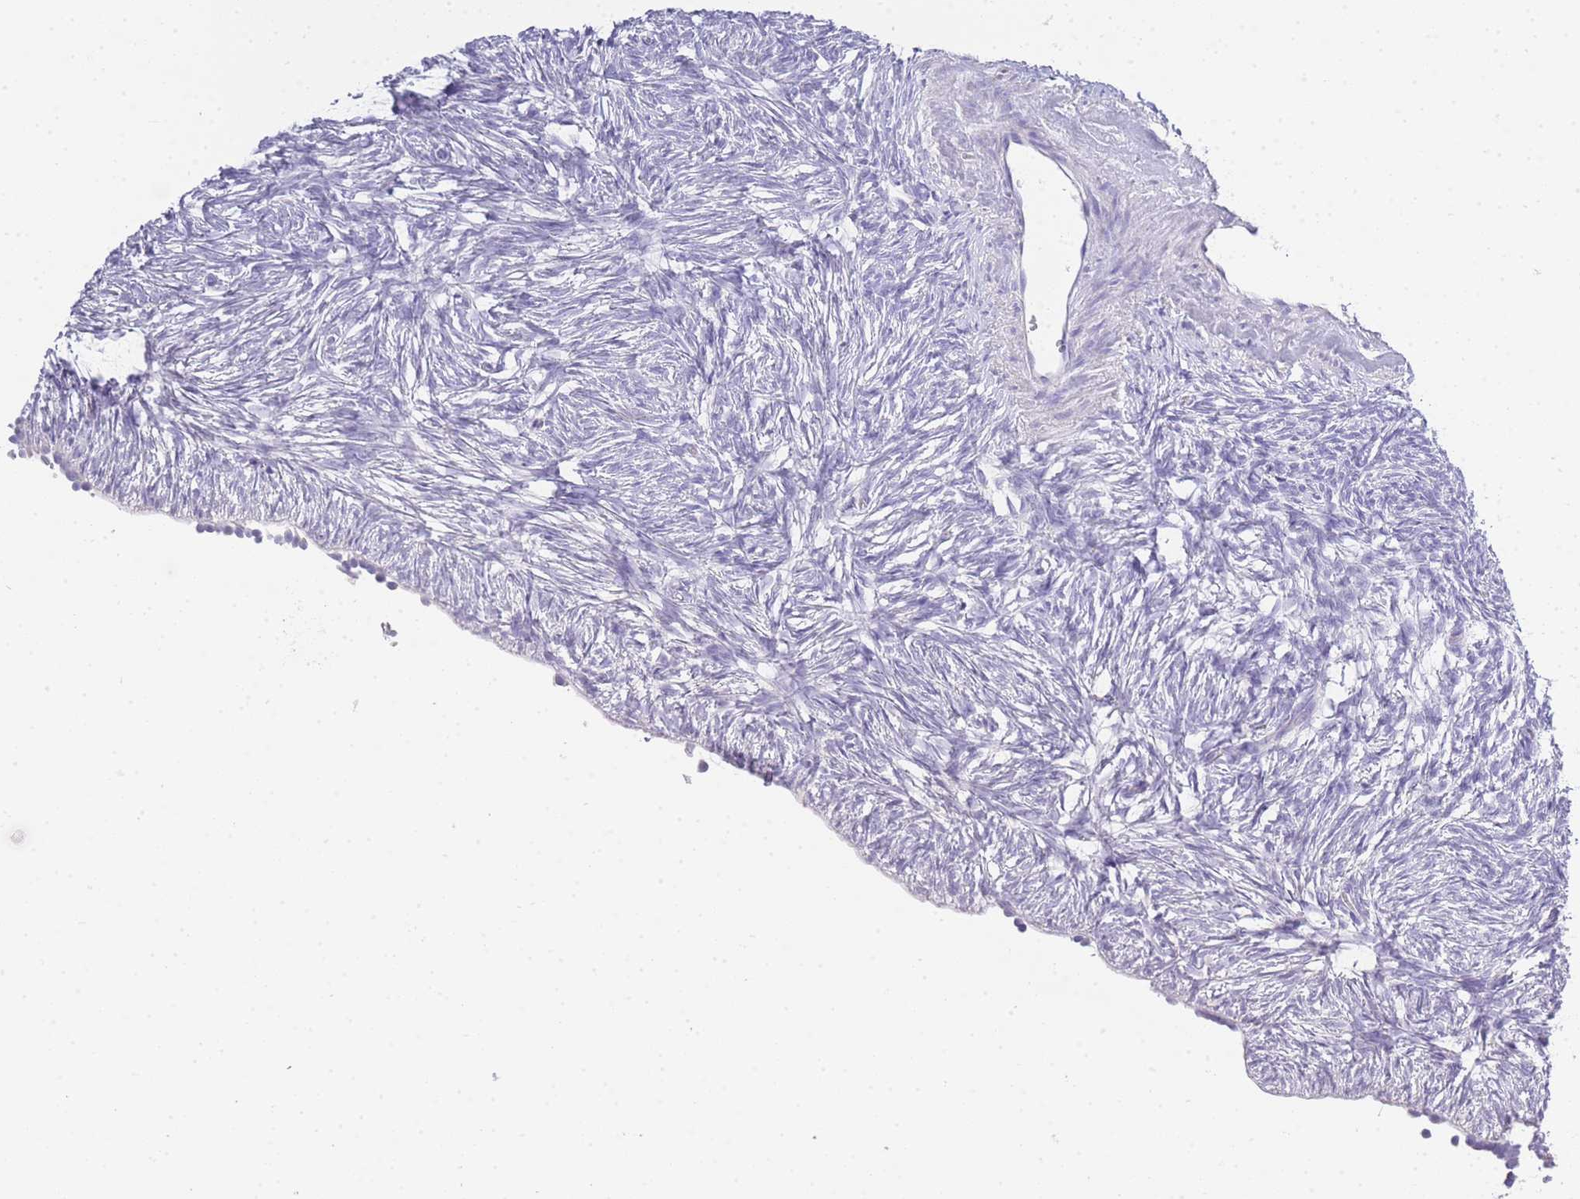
{"staining": {"intensity": "moderate", "quantity": "25%-75%", "location": "cytoplasmic/membranous"}, "tissue": "ovary", "cell_type": "Follicle cells", "image_type": "normal", "snomed": [{"axis": "morphology", "description": "Normal tissue, NOS"}, {"axis": "topography", "description": "Ovary"}], "caption": "Unremarkable ovary was stained to show a protein in brown. There is medium levels of moderate cytoplasmic/membranous expression in approximately 25%-75% of follicle cells.", "gene": "RHO", "patient": {"sex": "female", "age": 51}}